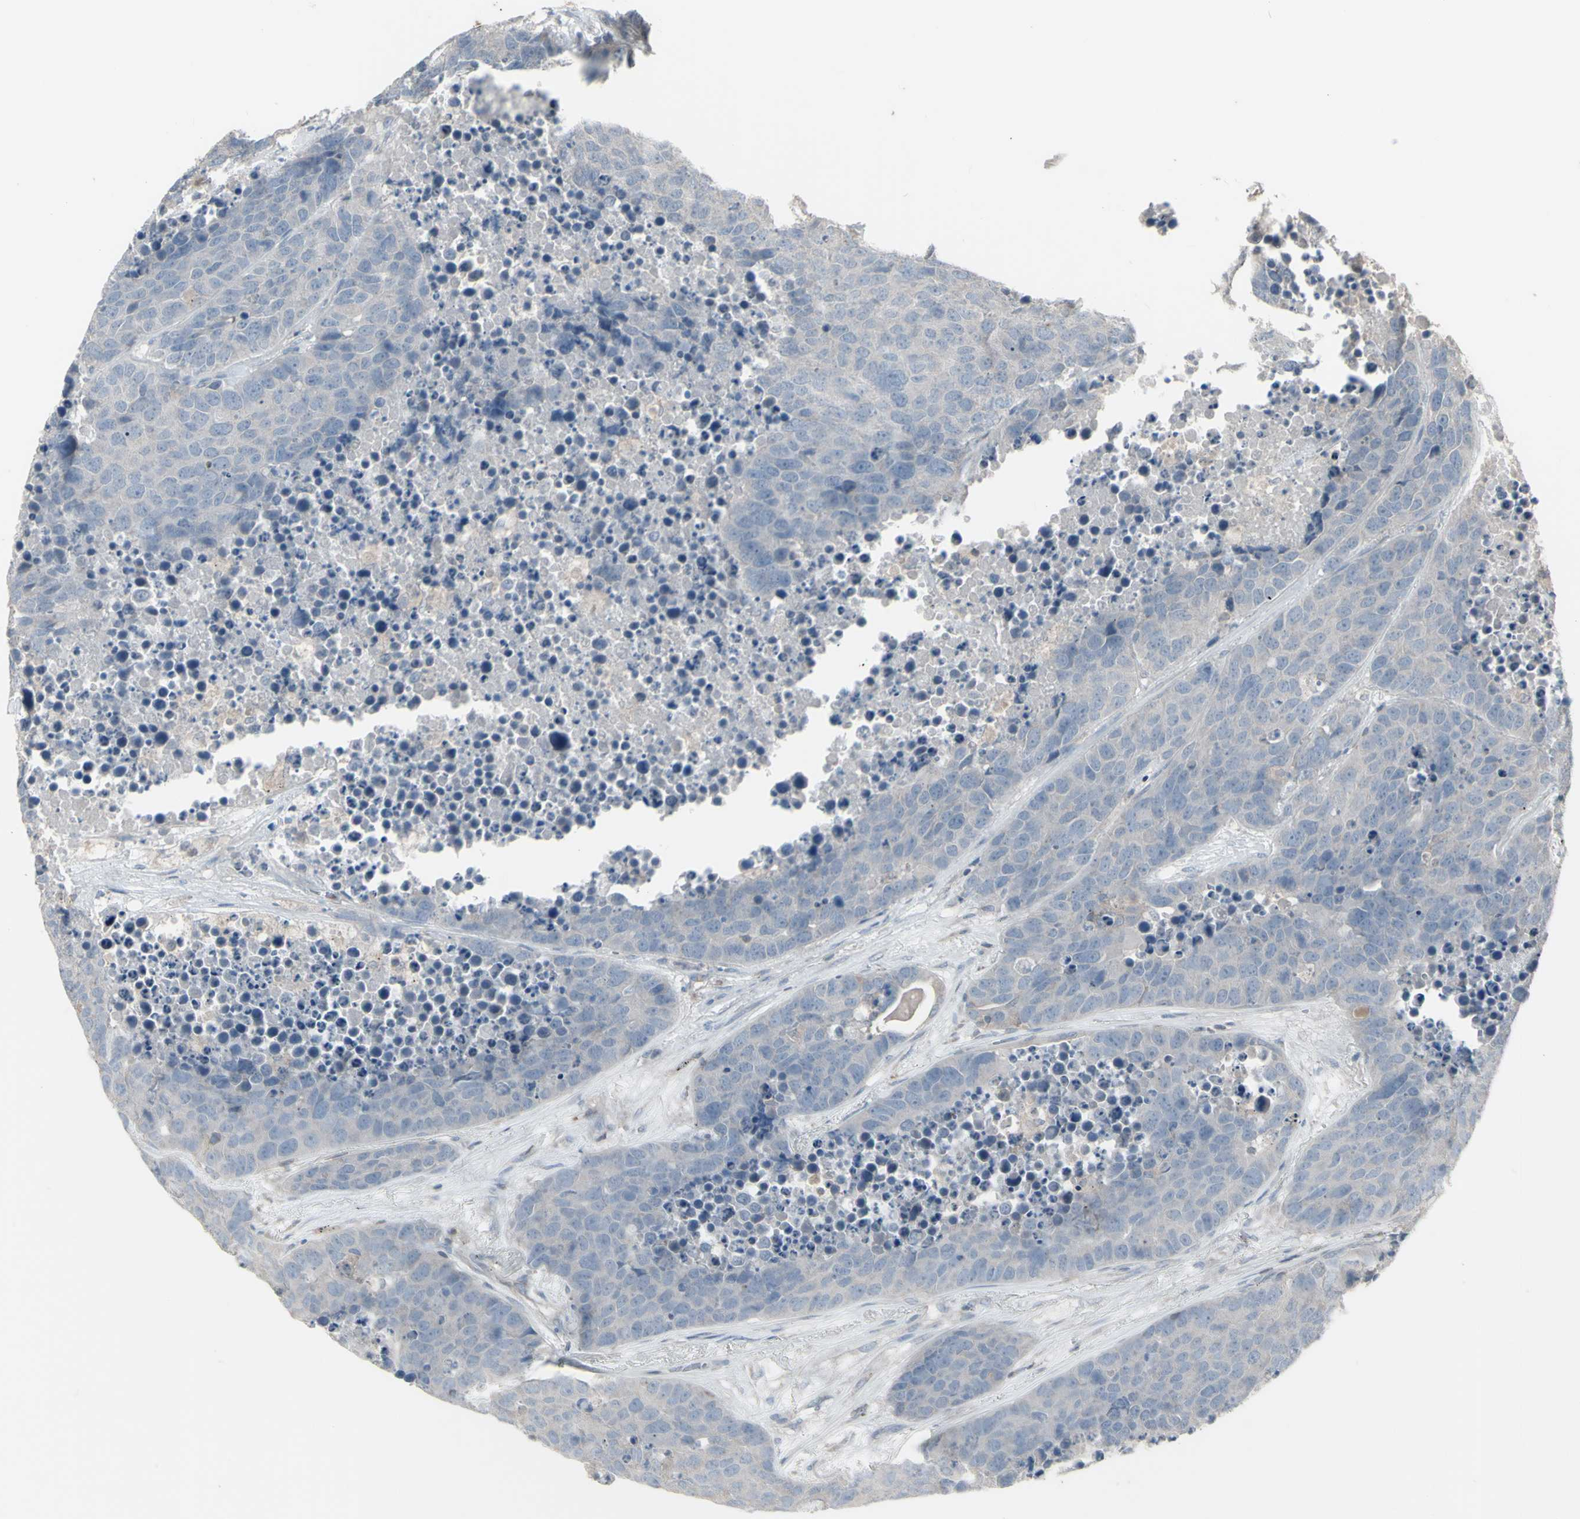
{"staining": {"intensity": "negative", "quantity": "none", "location": "none"}, "tissue": "carcinoid", "cell_type": "Tumor cells", "image_type": "cancer", "snomed": [{"axis": "morphology", "description": "Carcinoid, malignant, NOS"}, {"axis": "topography", "description": "Lung"}], "caption": "Tumor cells are negative for brown protein staining in carcinoid.", "gene": "CSK", "patient": {"sex": "male", "age": 60}}